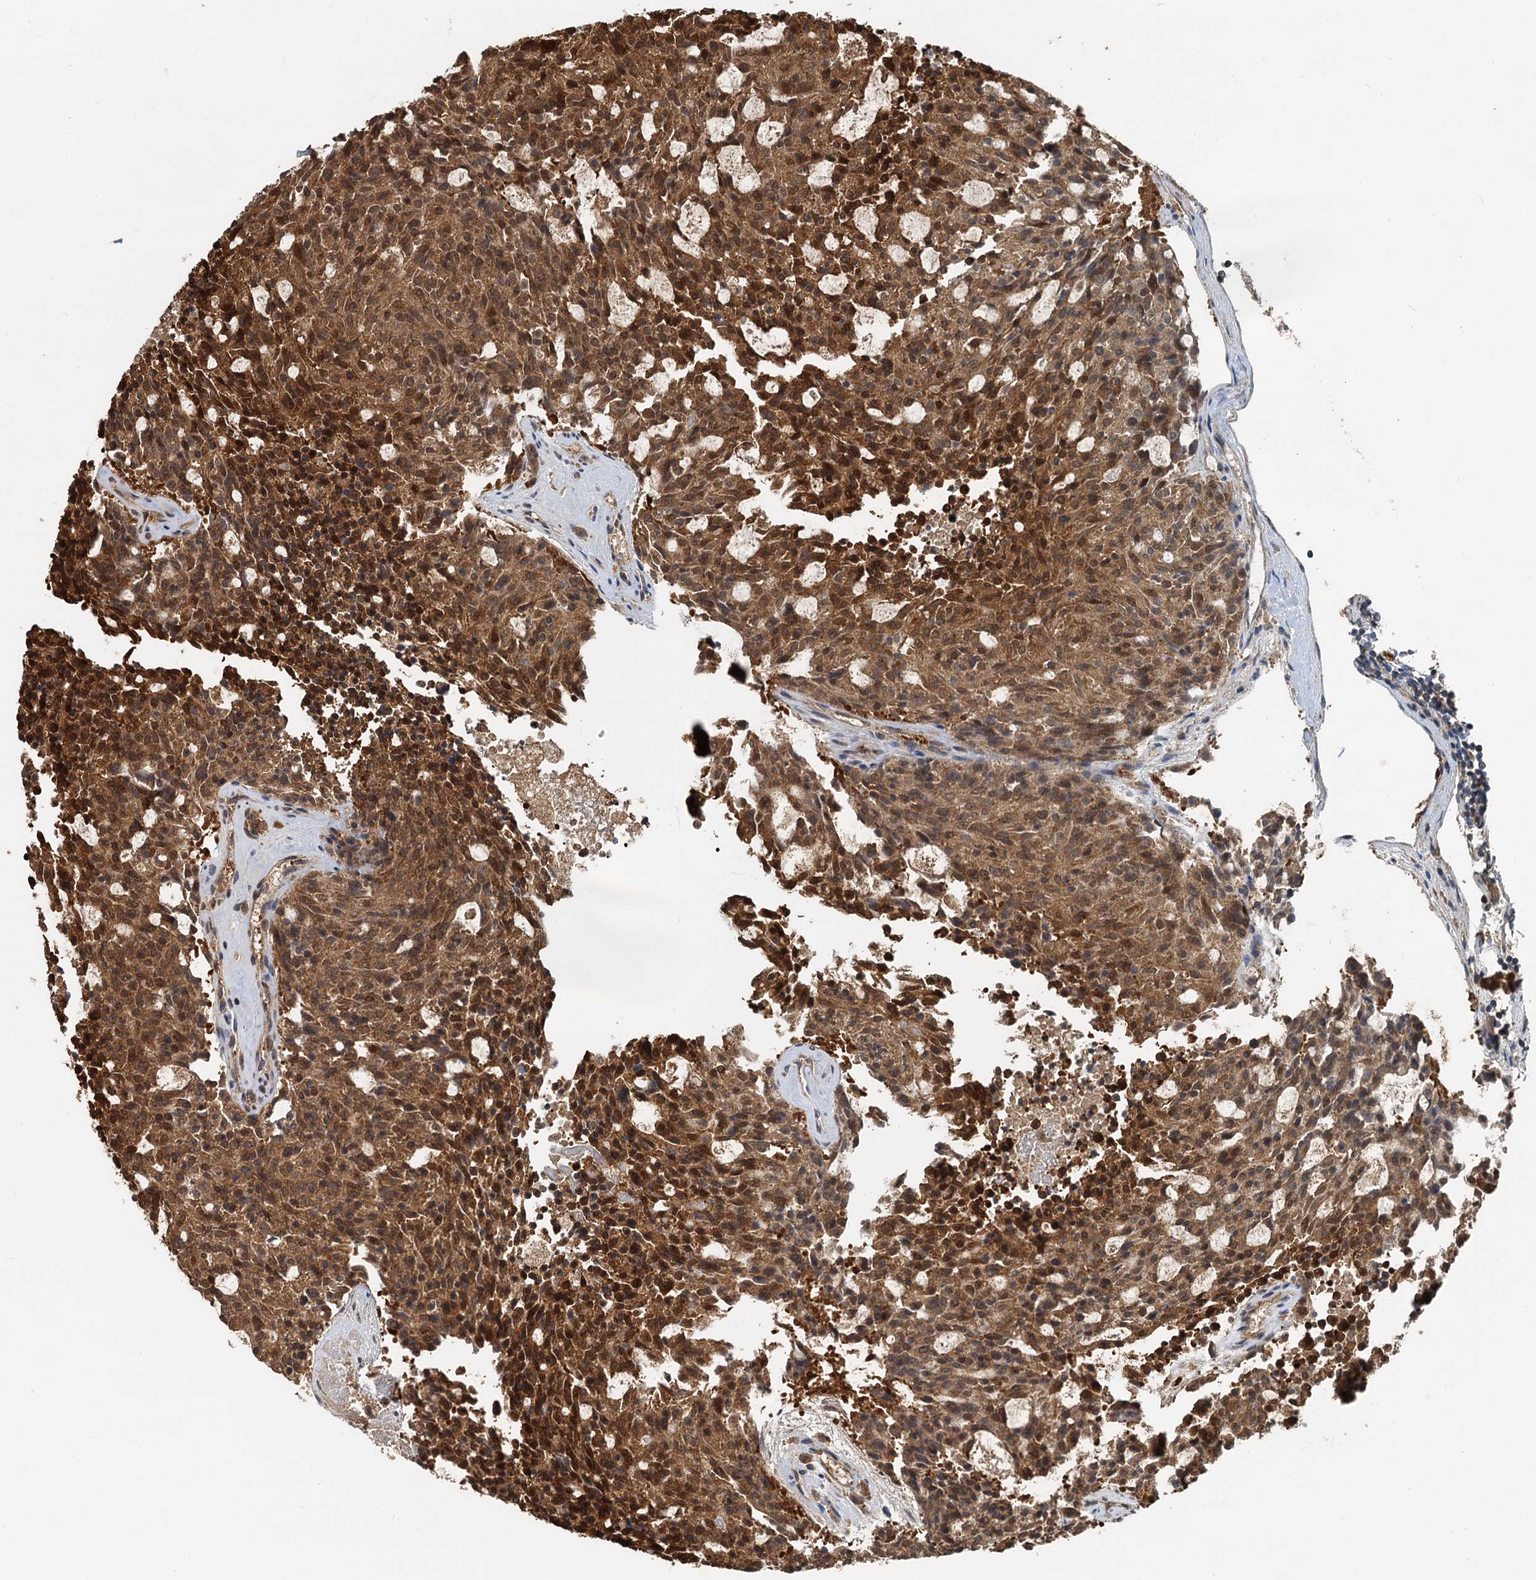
{"staining": {"intensity": "strong", "quantity": ">75%", "location": "cytoplasmic/membranous"}, "tissue": "carcinoid", "cell_type": "Tumor cells", "image_type": "cancer", "snomed": [{"axis": "morphology", "description": "Carcinoid, malignant, NOS"}, {"axis": "topography", "description": "Pancreas"}], "caption": "This image displays immunohistochemistry (IHC) staining of human carcinoid, with high strong cytoplasmic/membranous staining in about >75% of tumor cells.", "gene": "GPI", "patient": {"sex": "female", "age": 54}}